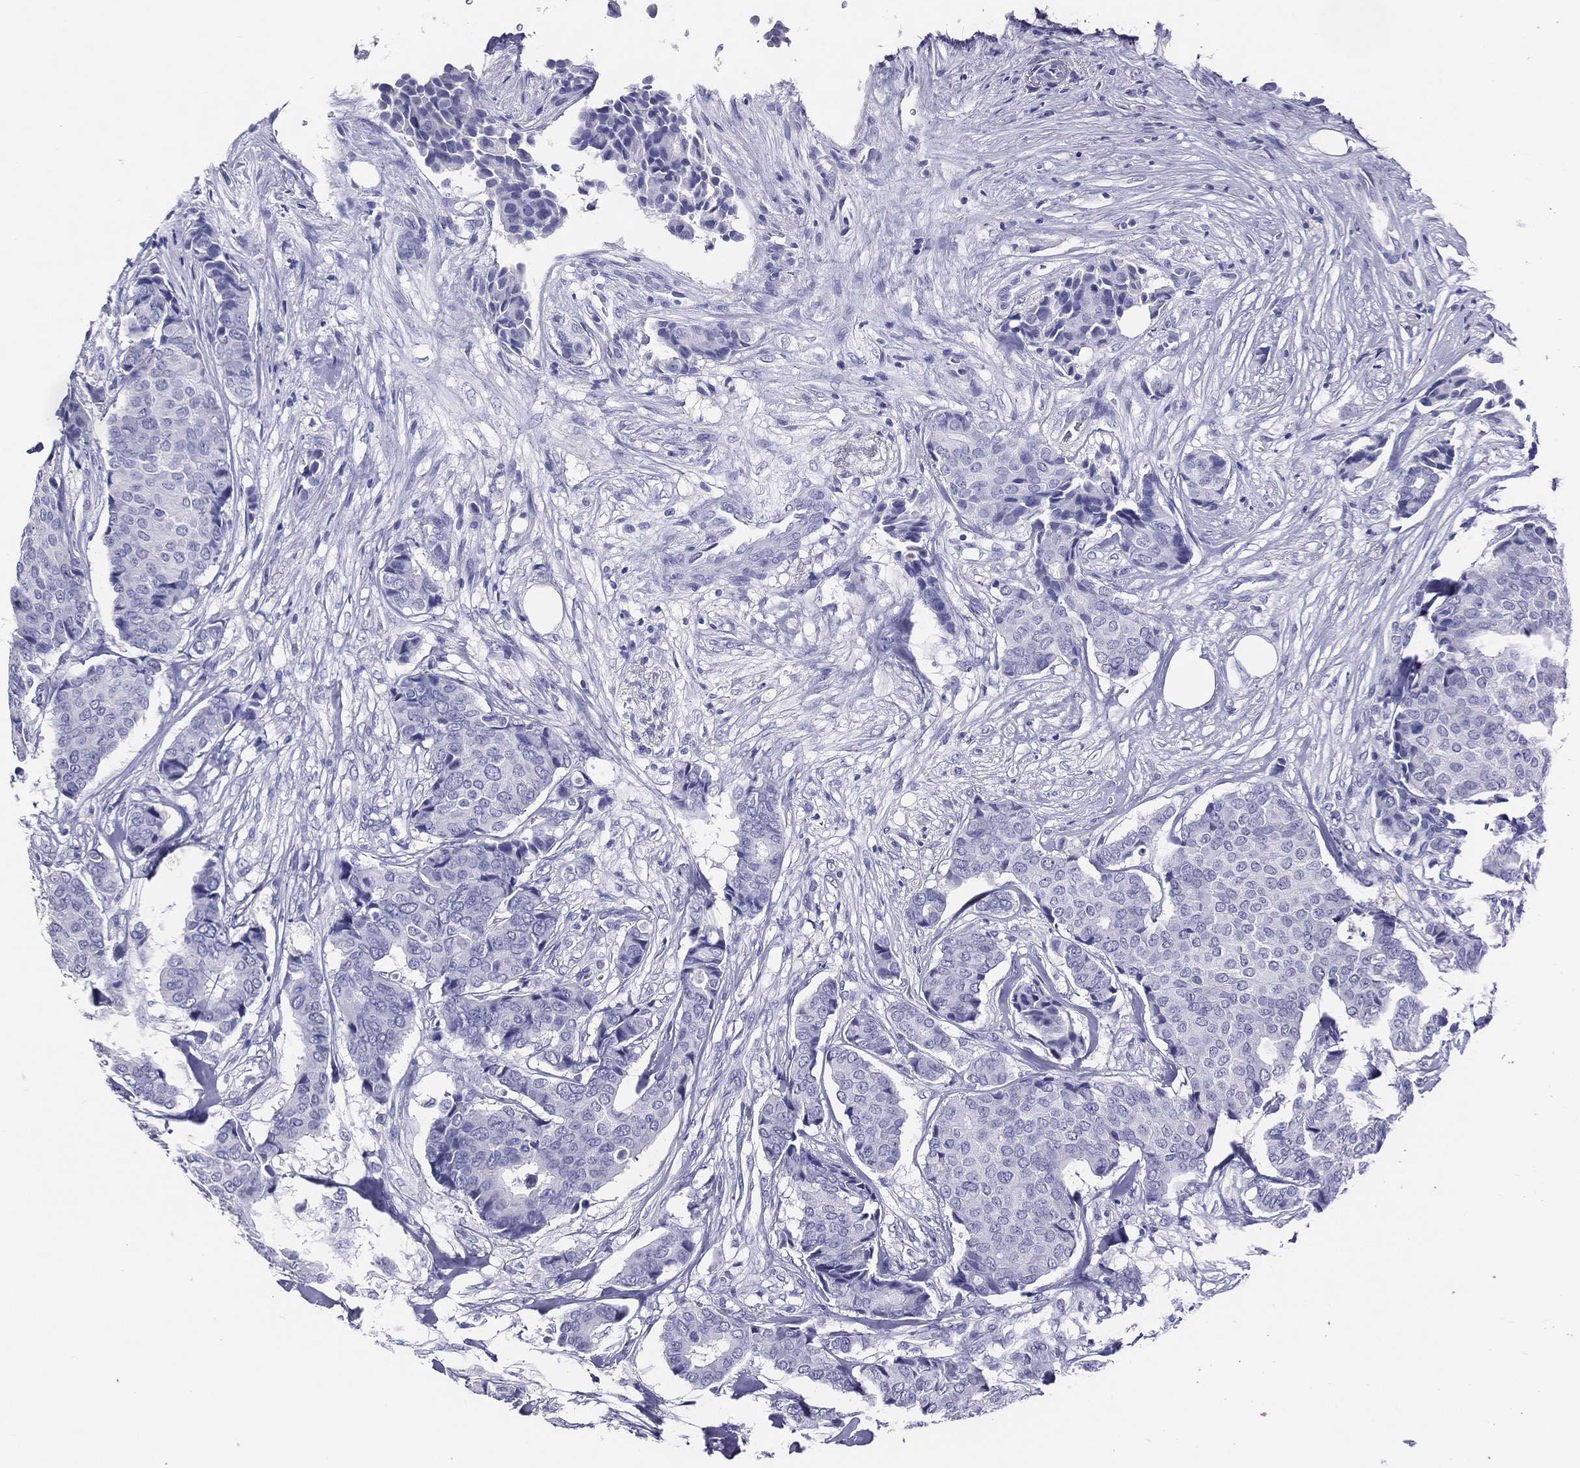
{"staining": {"intensity": "negative", "quantity": "none", "location": "none"}, "tissue": "breast cancer", "cell_type": "Tumor cells", "image_type": "cancer", "snomed": [{"axis": "morphology", "description": "Duct carcinoma"}, {"axis": "topography", "description": "Breast"}], "caption": "Immunohistochemistry (IHC) of human breast cancer (invasive ductal carcinoma) reveals no positivity in tumor cells.", "gene": "ACE2", "patient": {"sex": "female", "age": 75}}